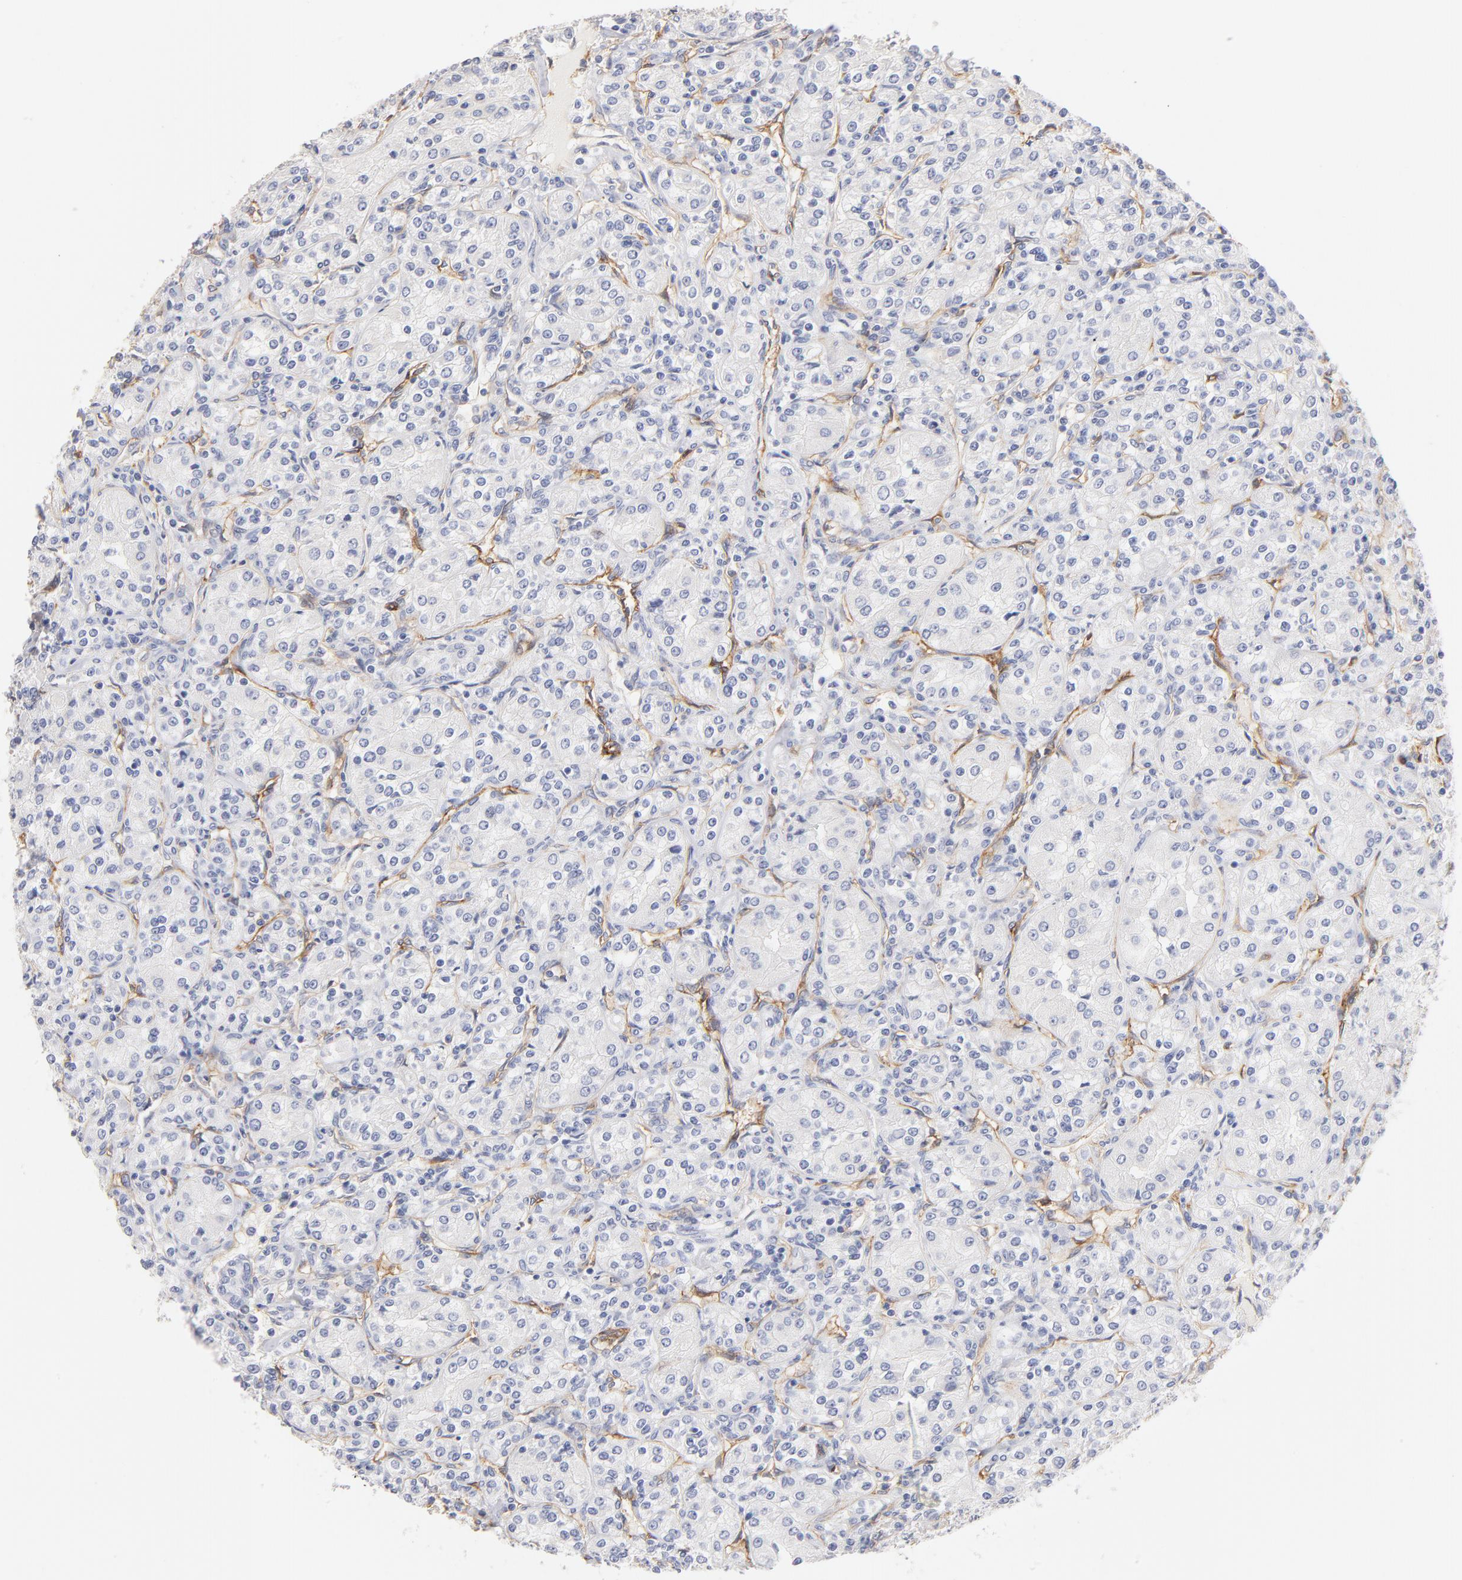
{"staining": {"intensity": "negative", "quantity": "none", "location": "none"}, "tissue": "renal cancer", "cell_type": "Tumor cells", "image_type": "cancer", "snomed": [{"axis": "morphology", "description": "Adenocarcinoma, NOS"}, {"axis": "topography", "description": "Kidney"}], "caption": "Immunohistochemical staining of renal adenocarcinoma reveals no significant positivity in tumor cells.", "gene": "ITGA8", "patient": {"sex": "male", "age": 77}}